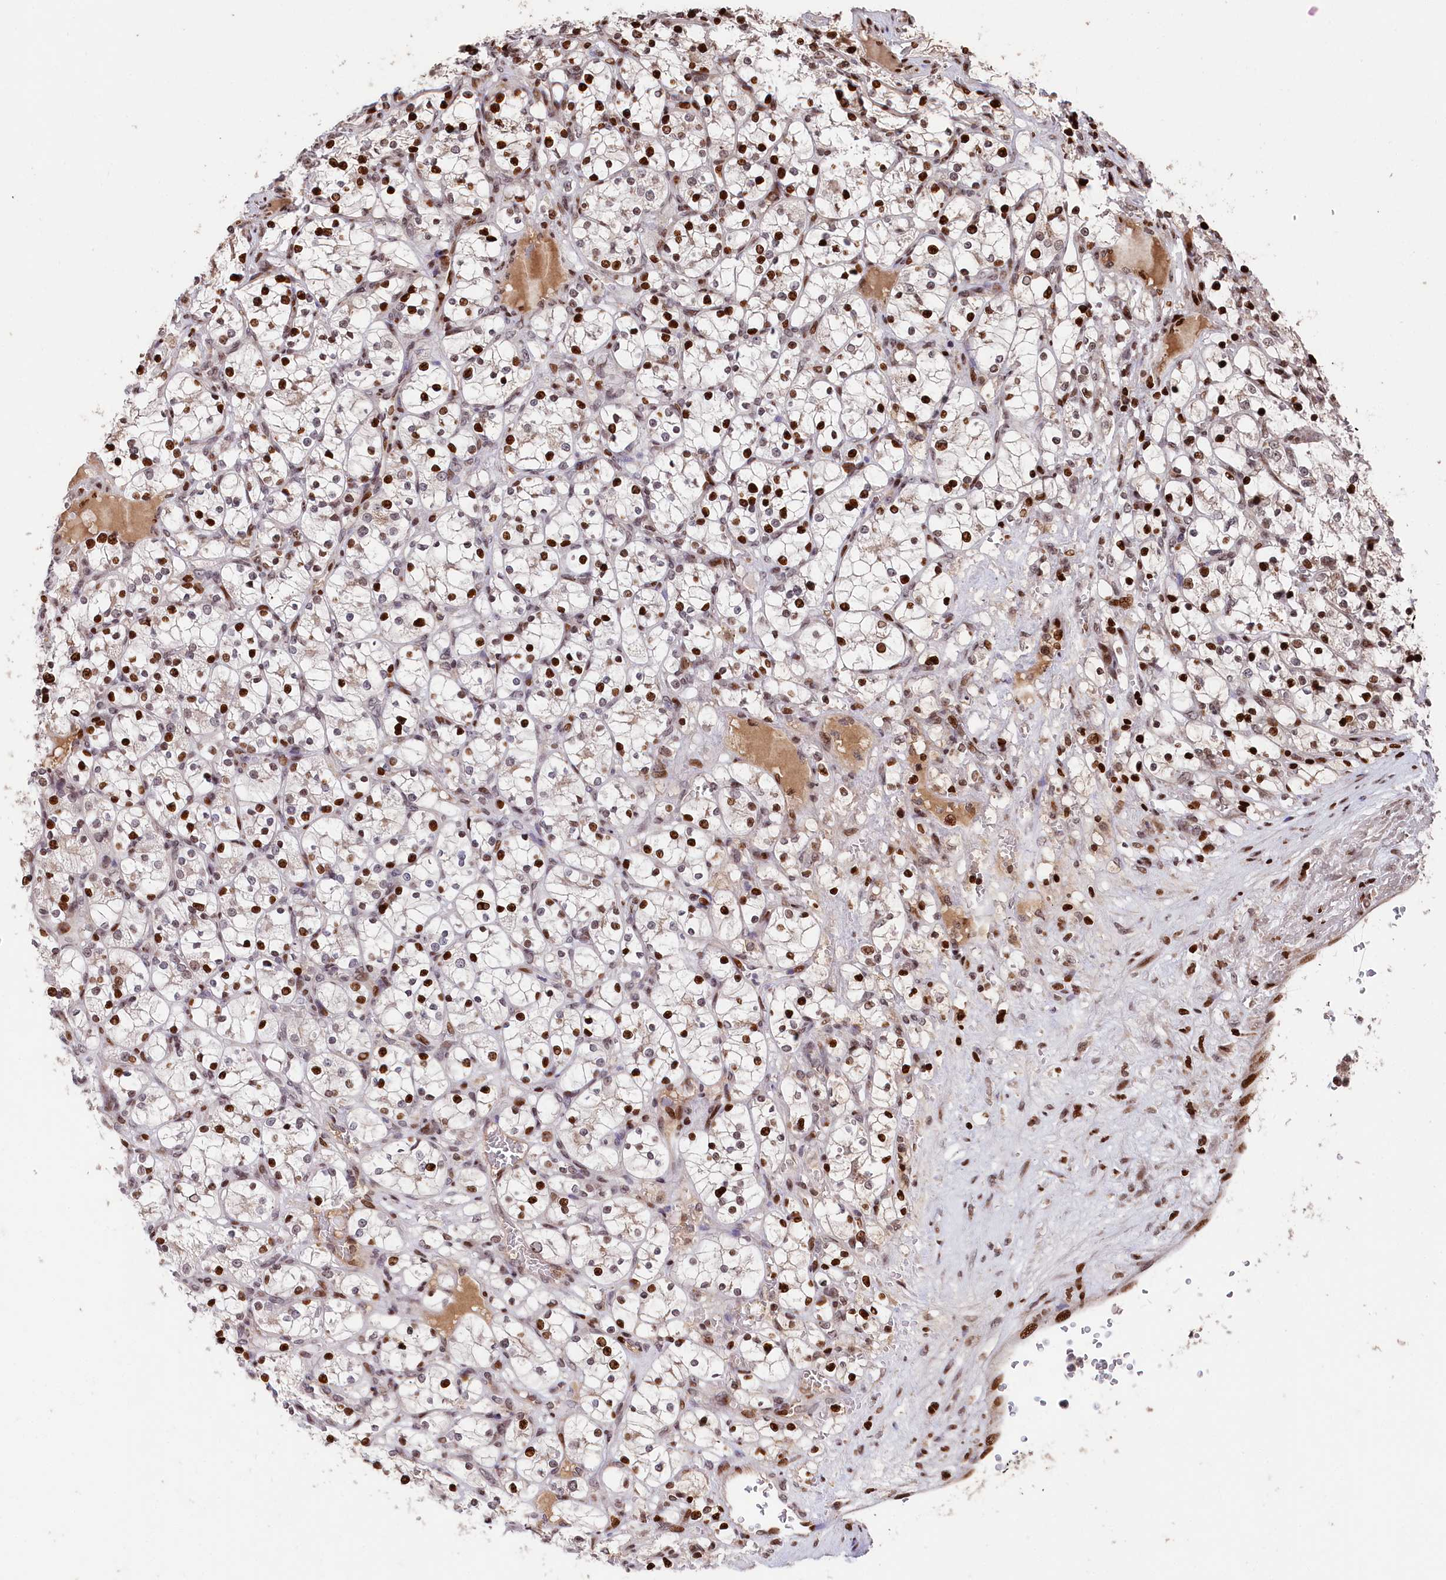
{"staining": {"intensity": "strong", "quantity": "25%-75%", "location": "nuclear"}, "tissue": "renal cancer", "cell_type": "Tumor cells", "image_type": "cancer", "snomed": [{"axis": "morphology", "description": "Adenocarcinoma, NOS"}, {"axis": "topography", "description": "Kidney"}], "caption": "The micrograph exhibits immunohistochemical staining of renal cancer. There is strong nuclear positivity is seen in about 25%-75% of tumor cells.", "gene": "MCF2L2", "patient": {"sex": "female", "age": 69}}